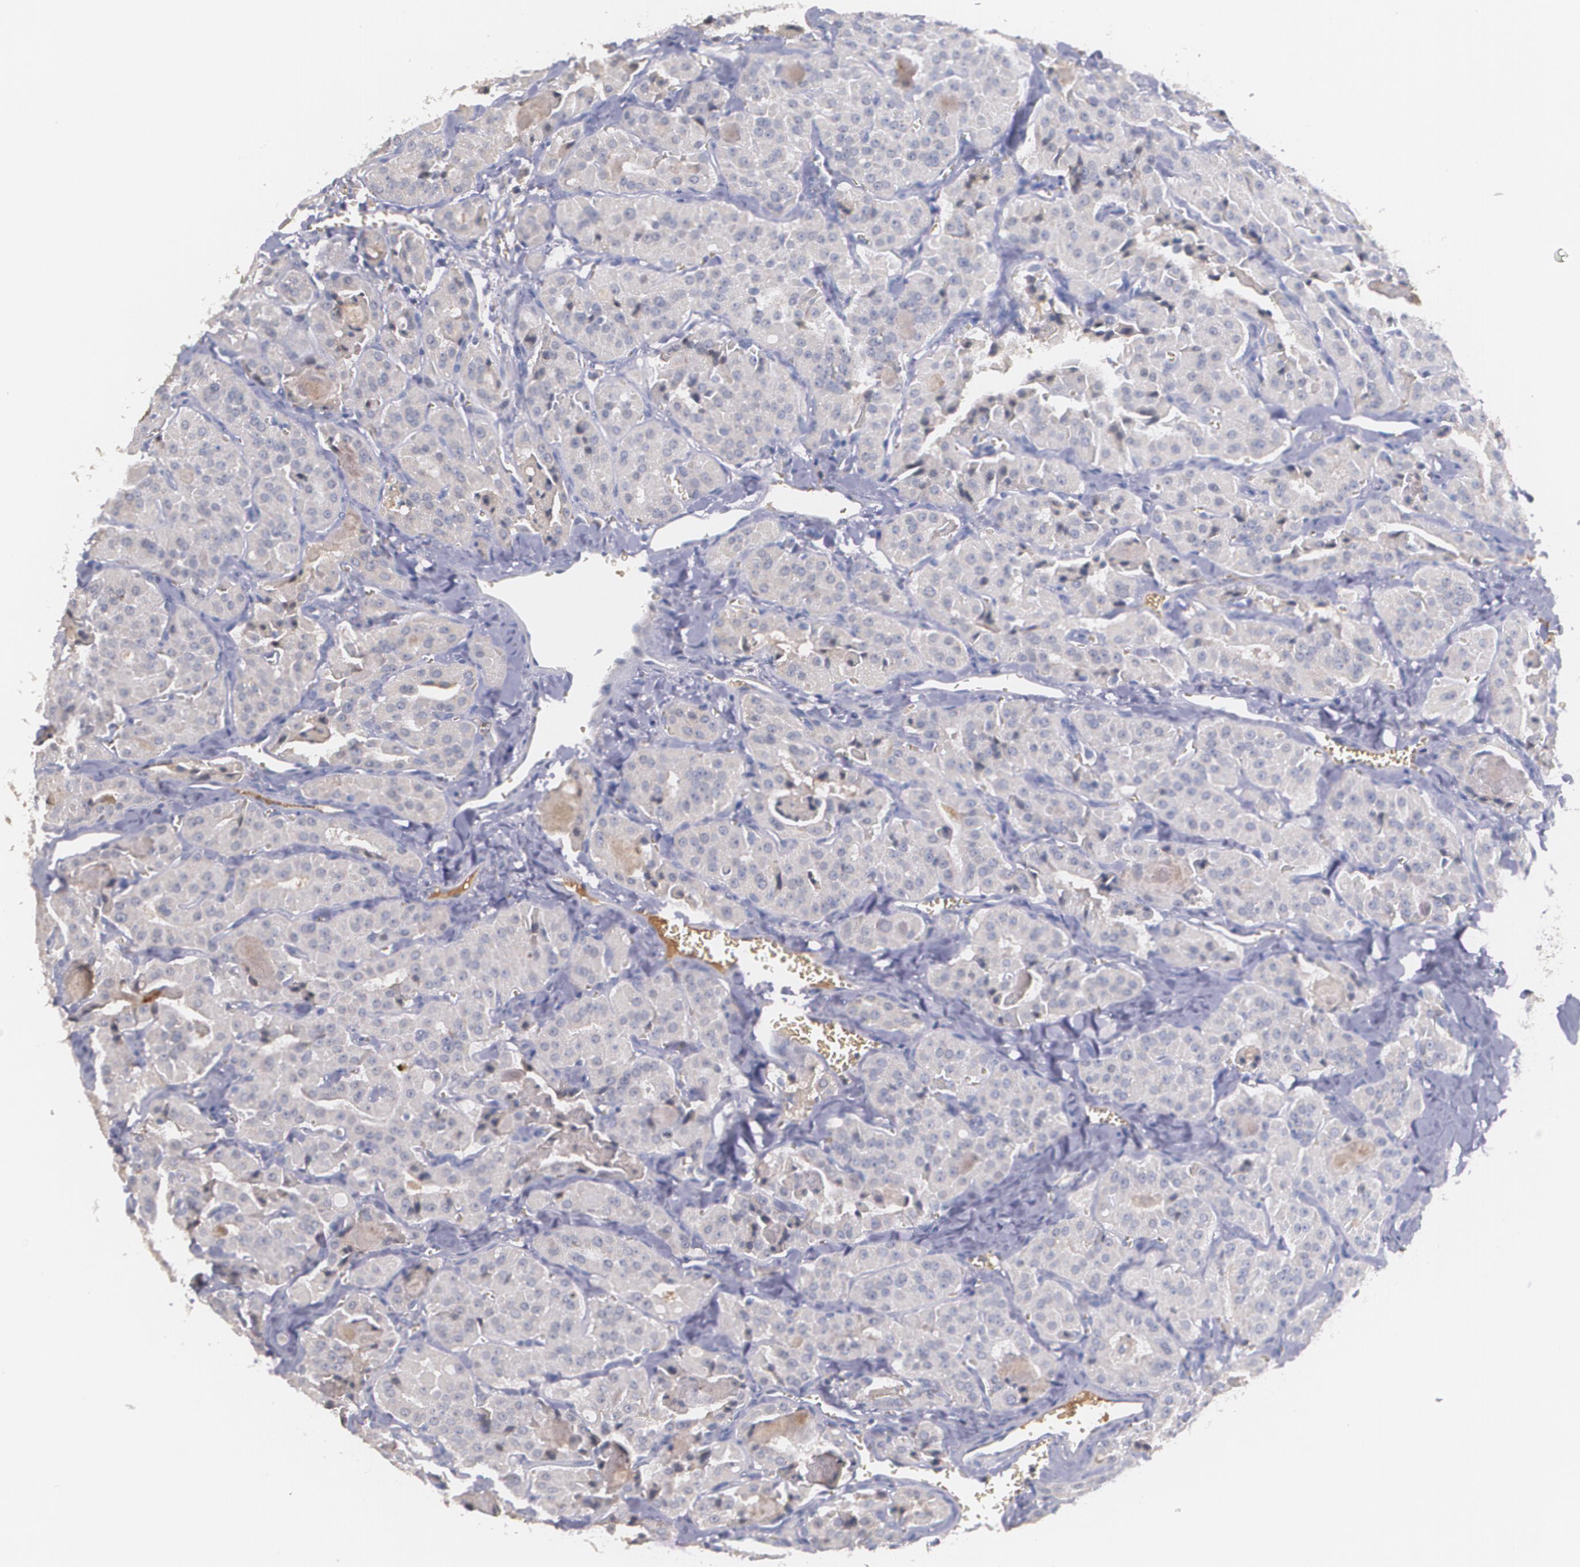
{"staining": {"intensity": "weak", "quantity": "<25%", "location": "cytoplasmic/membranous"}, "tissue": "thyroid cancer", "cell_type": "Tumor cells", "image_type": "cancer", "snomed": [{"axis": "morphology", "description": "Carcinoma, NOS"}, {"axis": "topography", "description": "Thyroid gland"}], "caption": "Immunohistochemistry photomicrograph of neoplastic tissue: thyroid carcinoma stained with DAB demonstrates no significant protein staining in tumor cells.", "gene": "AMBP", "patient": {"sex": "male", "age": 76}}